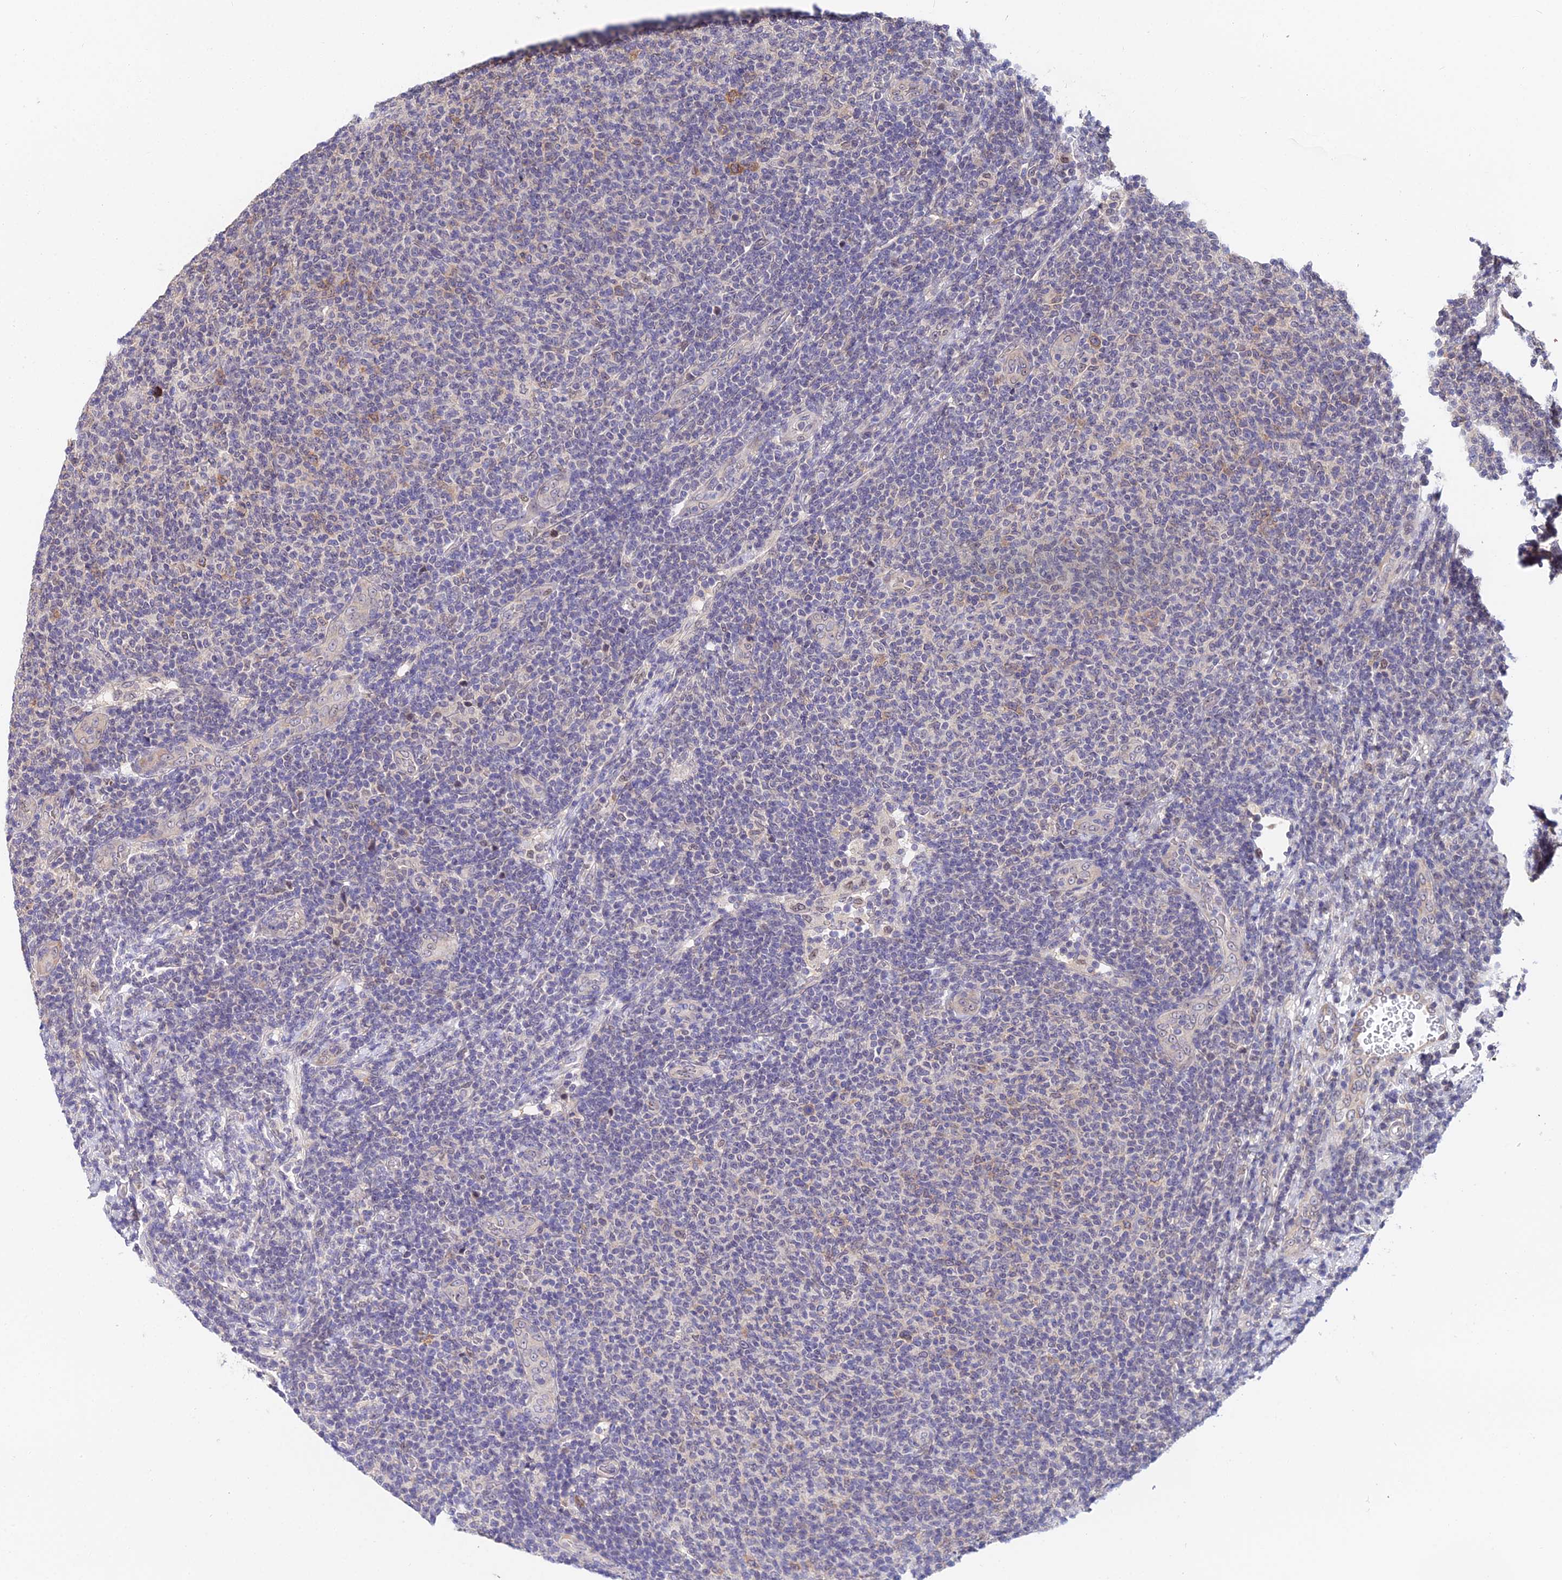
{"staining": {"intensity": "negative", "quantity": "none", "location": "none"}, "tissue": "lymphoma", "cell_type": "Tumor cells", "image_type": "cancer", "snomed": [{"axis": "morphology", "description": "Malignant lymphoma, non-Hodgkin's type, Low grade"}, {"axis": "topography", "description": "Lymph node"}], "caption": "This is an IHC micrograph of human lymphoma. There is no staining in tumor cells.", "gene": "INPP4A", "patient": {"sex": "male", "age": 66}}